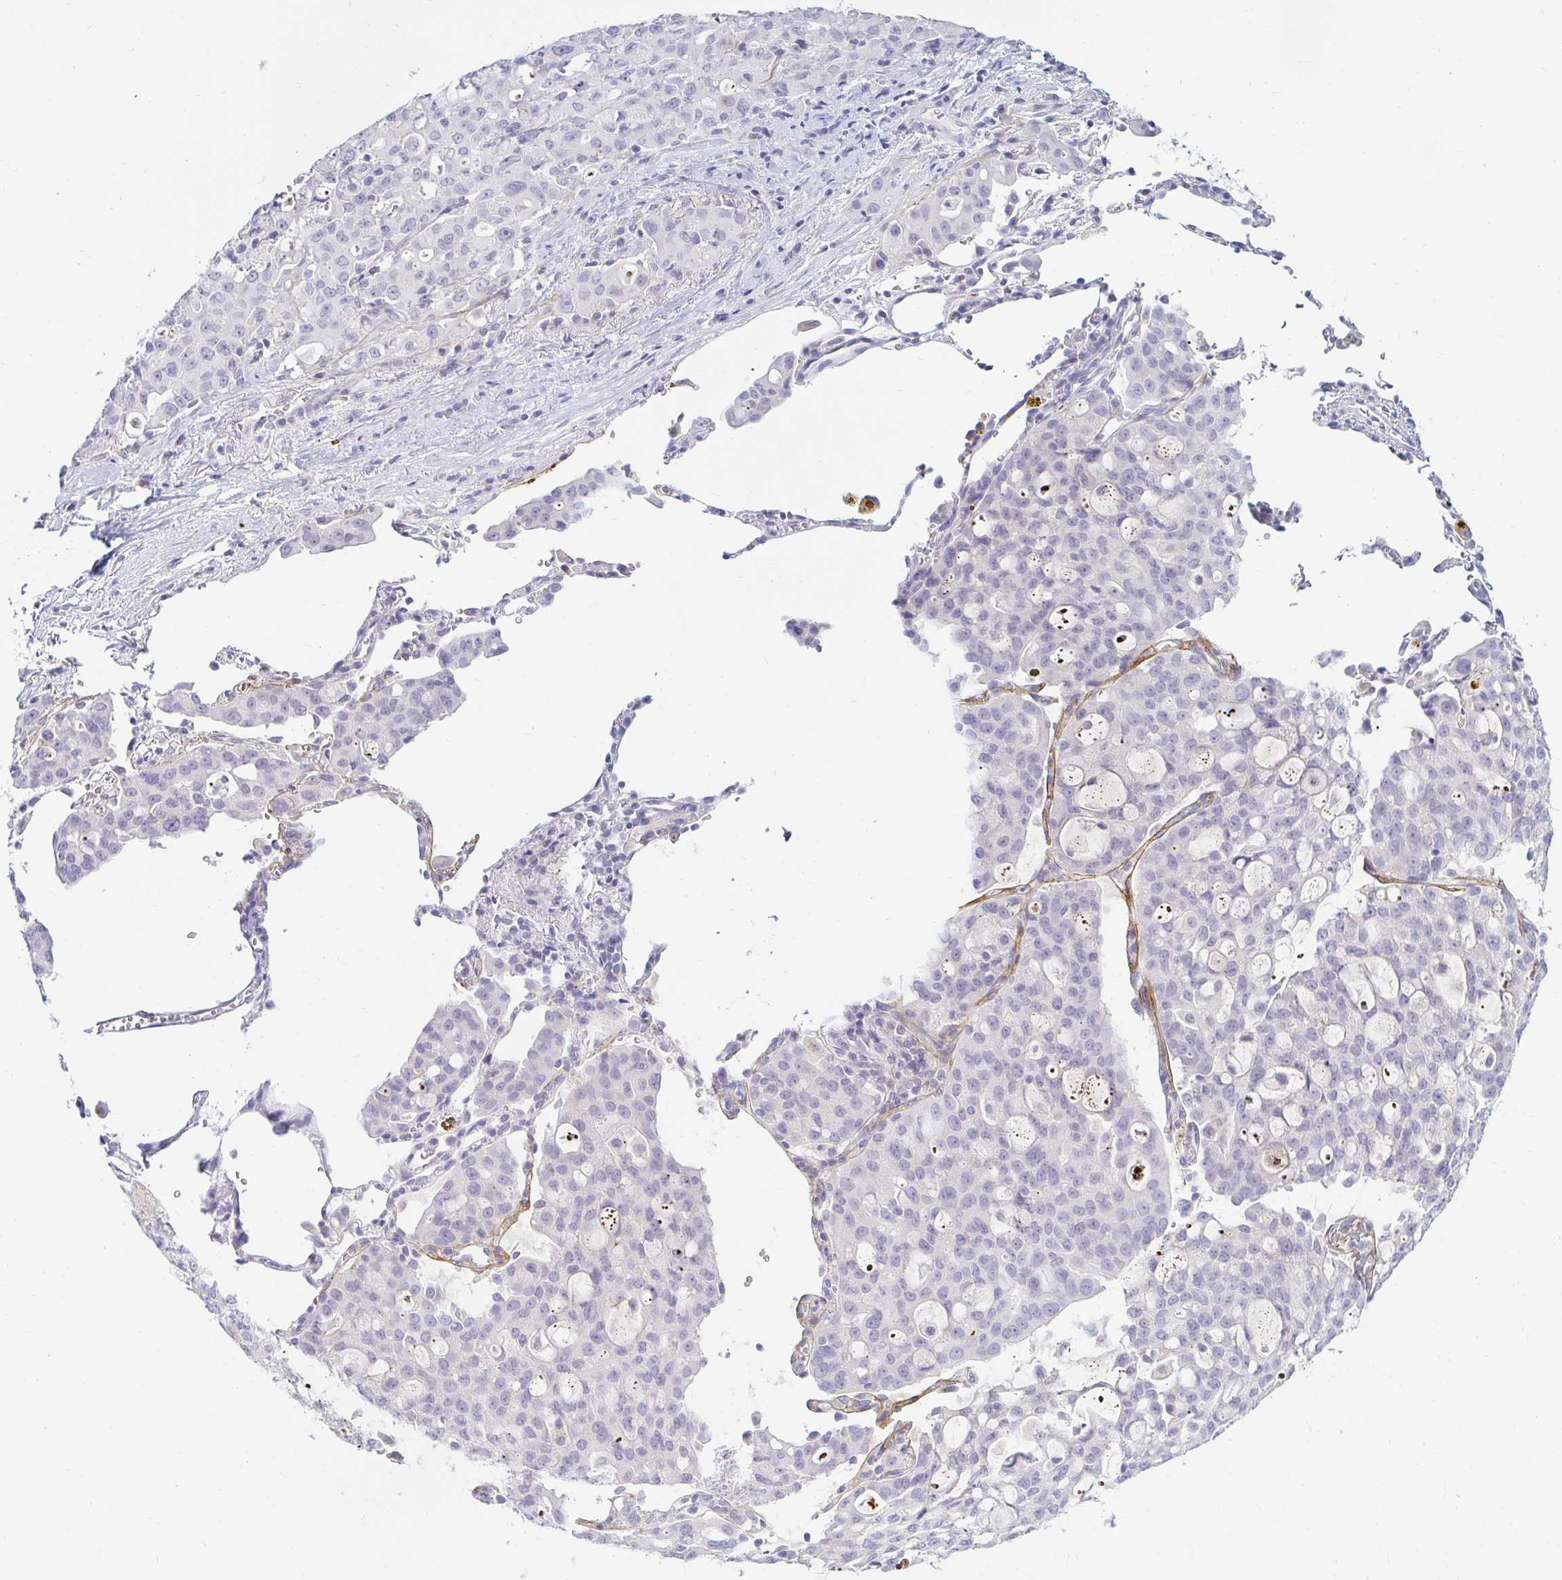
{"staining": {"intensity": "negative", "quantity": "none", "location": "none"}, "tissue": "lung cancer", "cell_type": "Tumor cells", "image_type": "cancer", "snomed": [{"axis": "morphology", "description": "Adenocarcinoma, NOS"}, {"axis": "topography", "description": "Lung"}], "caption": "This is an IHC image of human adenocarcinoma (lung). There is no positivity in tumor cells.", "gene": "OR51D1", "patient": {"sex": "female", "age": 44}}